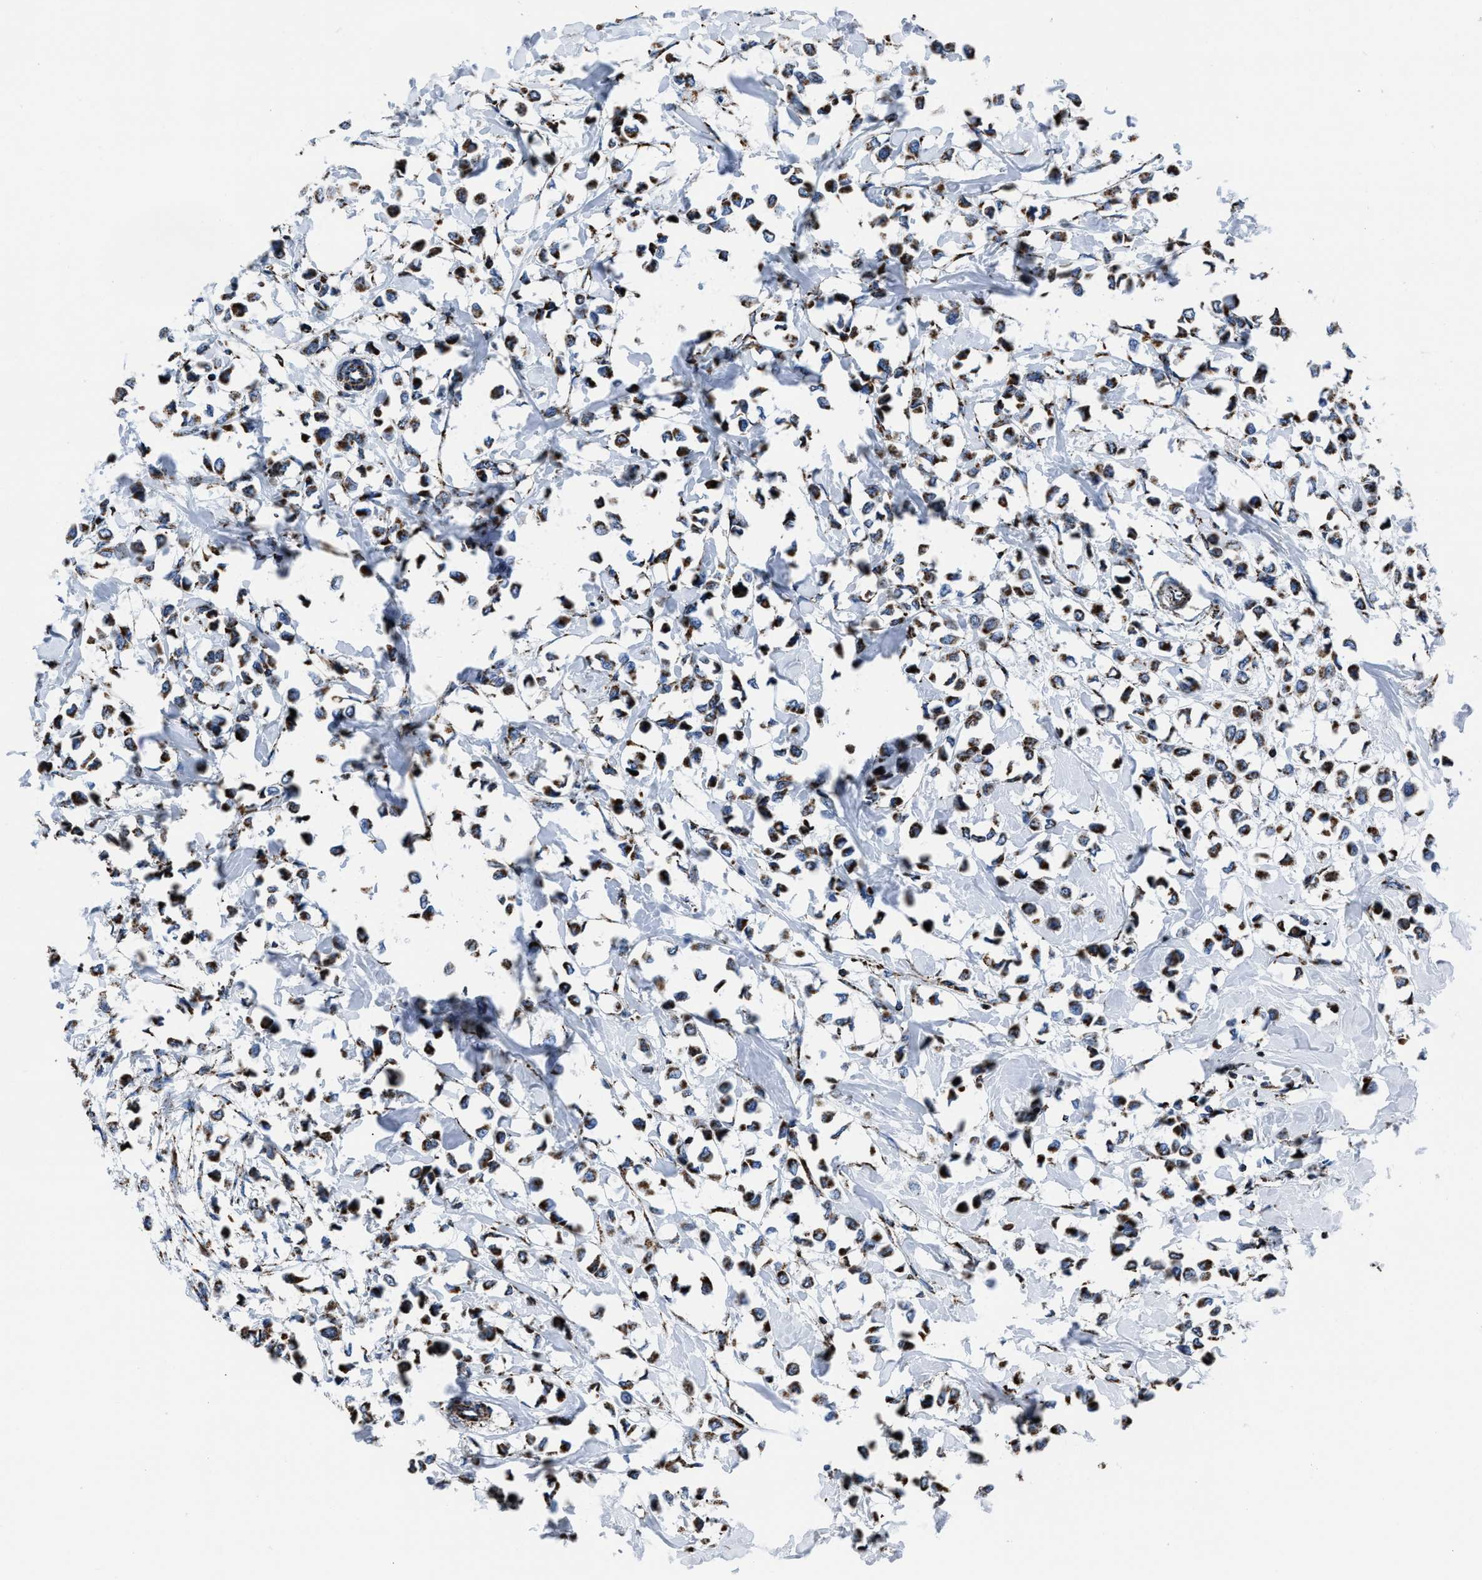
{"staining": {"intensity": "strong", "quantity": ">75%", "location": "cytoplasmic/membranous"}, "tissue": "breast cancer", "cell_type": "Tumor cells", "image_type": "cancer", "snomed": [{"axis": "morphology", "description": "Lobular carcinoma"}, {"axis": "topography", "description": "Breast"}], "caption": "This is a micrograph of IHC staining of breast cancer, which shows strong expression in the cytoplasmic/membranous of tumor cells.", "gene": "NSD3", "patient": {"sex": "female", "age": 51}}